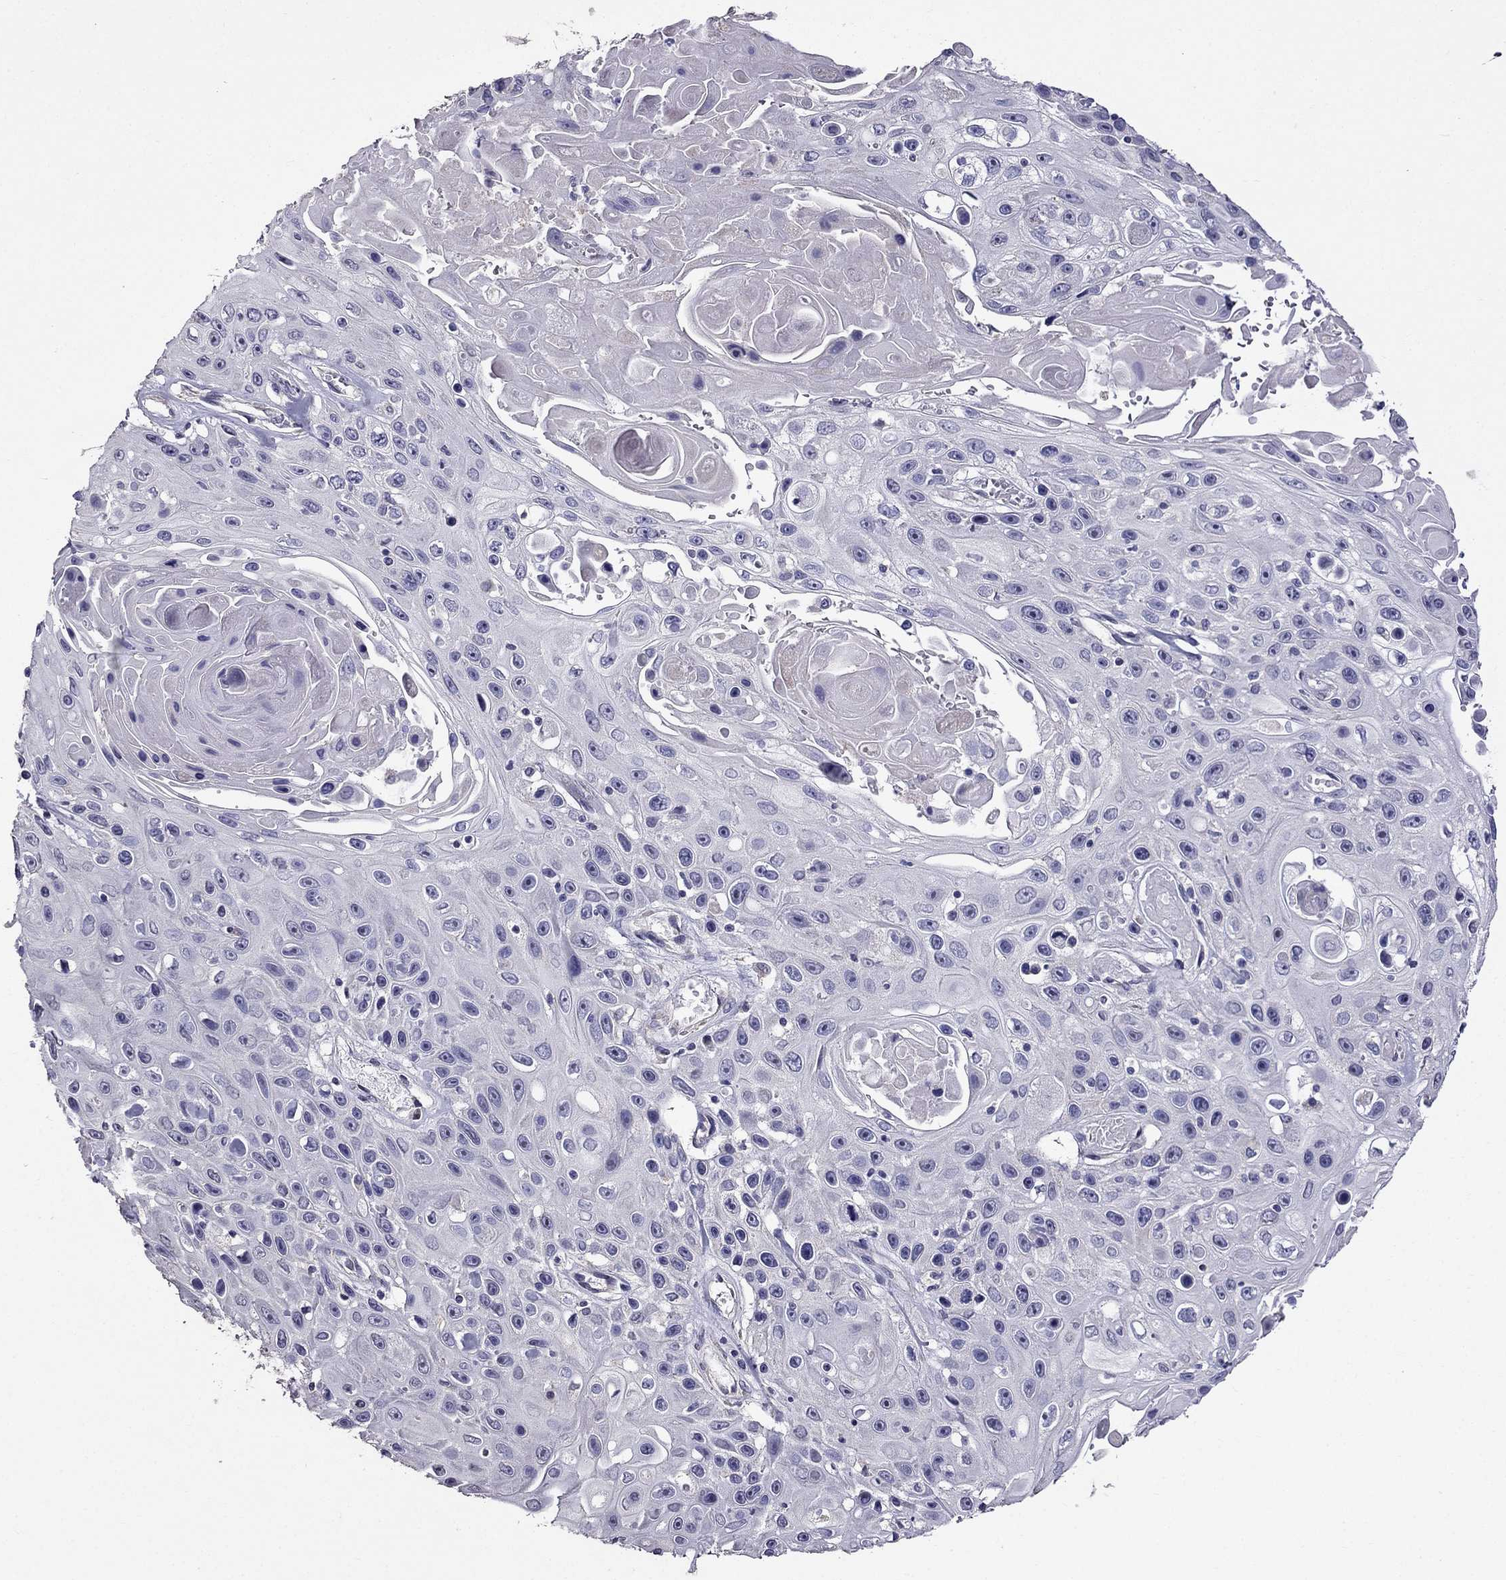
{"staining": {"intensity": "negative", "quantity": "none", "location": "none"}, "tissue": "skin cancer", "cell_type": "Tumor cells", "image_type": "cancer", "snomed": [{"axis": "morphology", "description": "Squamous cell carcinoma, NOS"}, {"axis": "topography", "description": "Skin"}], "caption": "A high-resolution micrograph shows immunohistochemistry (IHC) staining of squamous cell carcinoma (skin), which shows no significant staining in tumor cells.", "gene": "AK5", "patient": {"sex": "male", "age": 82}}